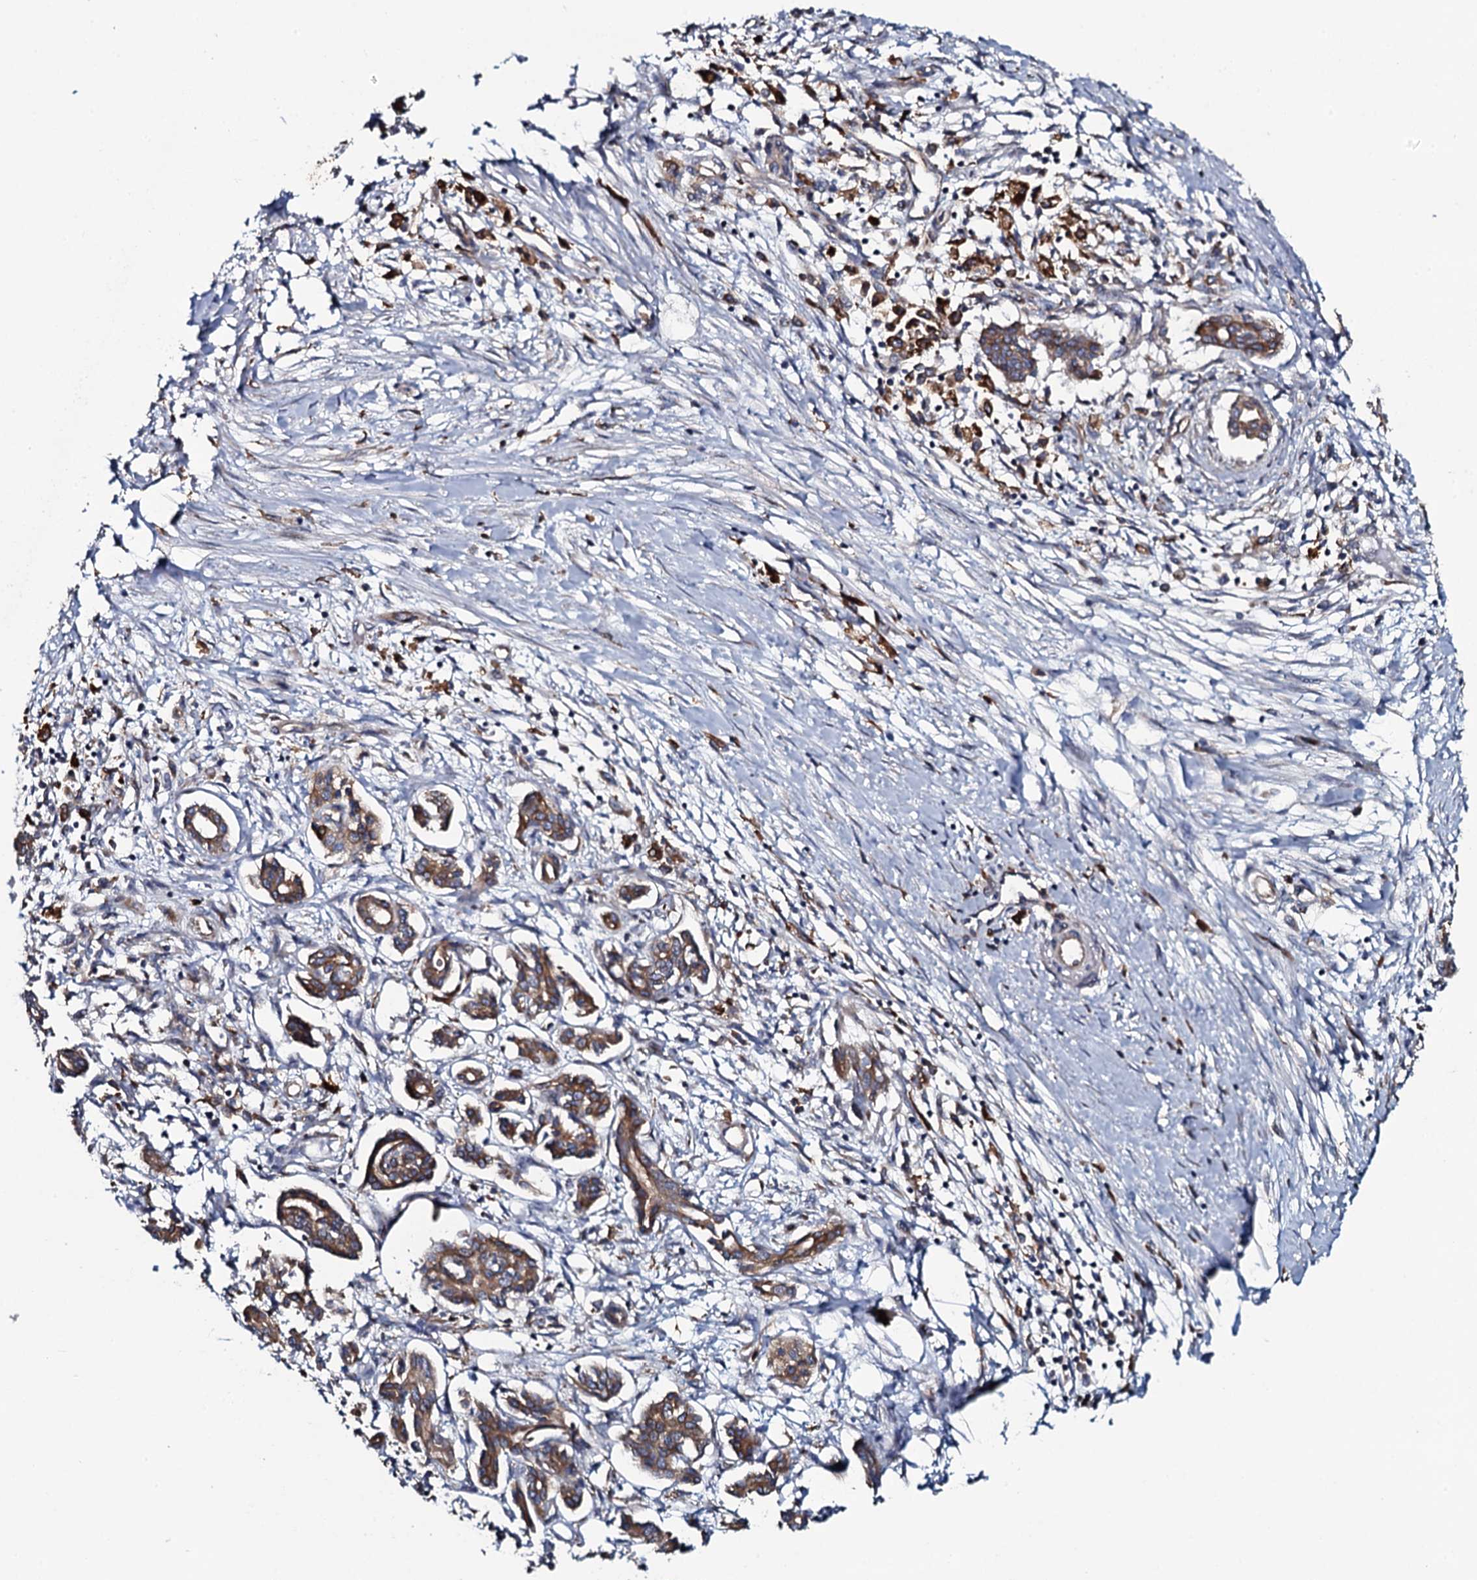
{"staining": {"intensity": "moderate", "quantity": ">75%", "location": "cytoplasmic/membranous"}, "tissue": "pancreatic cancer", "cell_type": "Tumor cells", "image_type": "cancer", "snomed": [{"axis": "morphology", "description": "Adenocarcinoma, NOS"}, {"axis": "topography", "description": "Pancreas"}], "caption": "Brown immunohistochemical staining in pancreatic cancer (adenocarcinoma) displays moderate cytoplasmic/membranous positivity in approximately >75% of tumor cells. (DAB IHC with brightfield microscopy, high magnification).", "gene": "TMEM151A", "patient": {"sex": "female", "age": 50}}